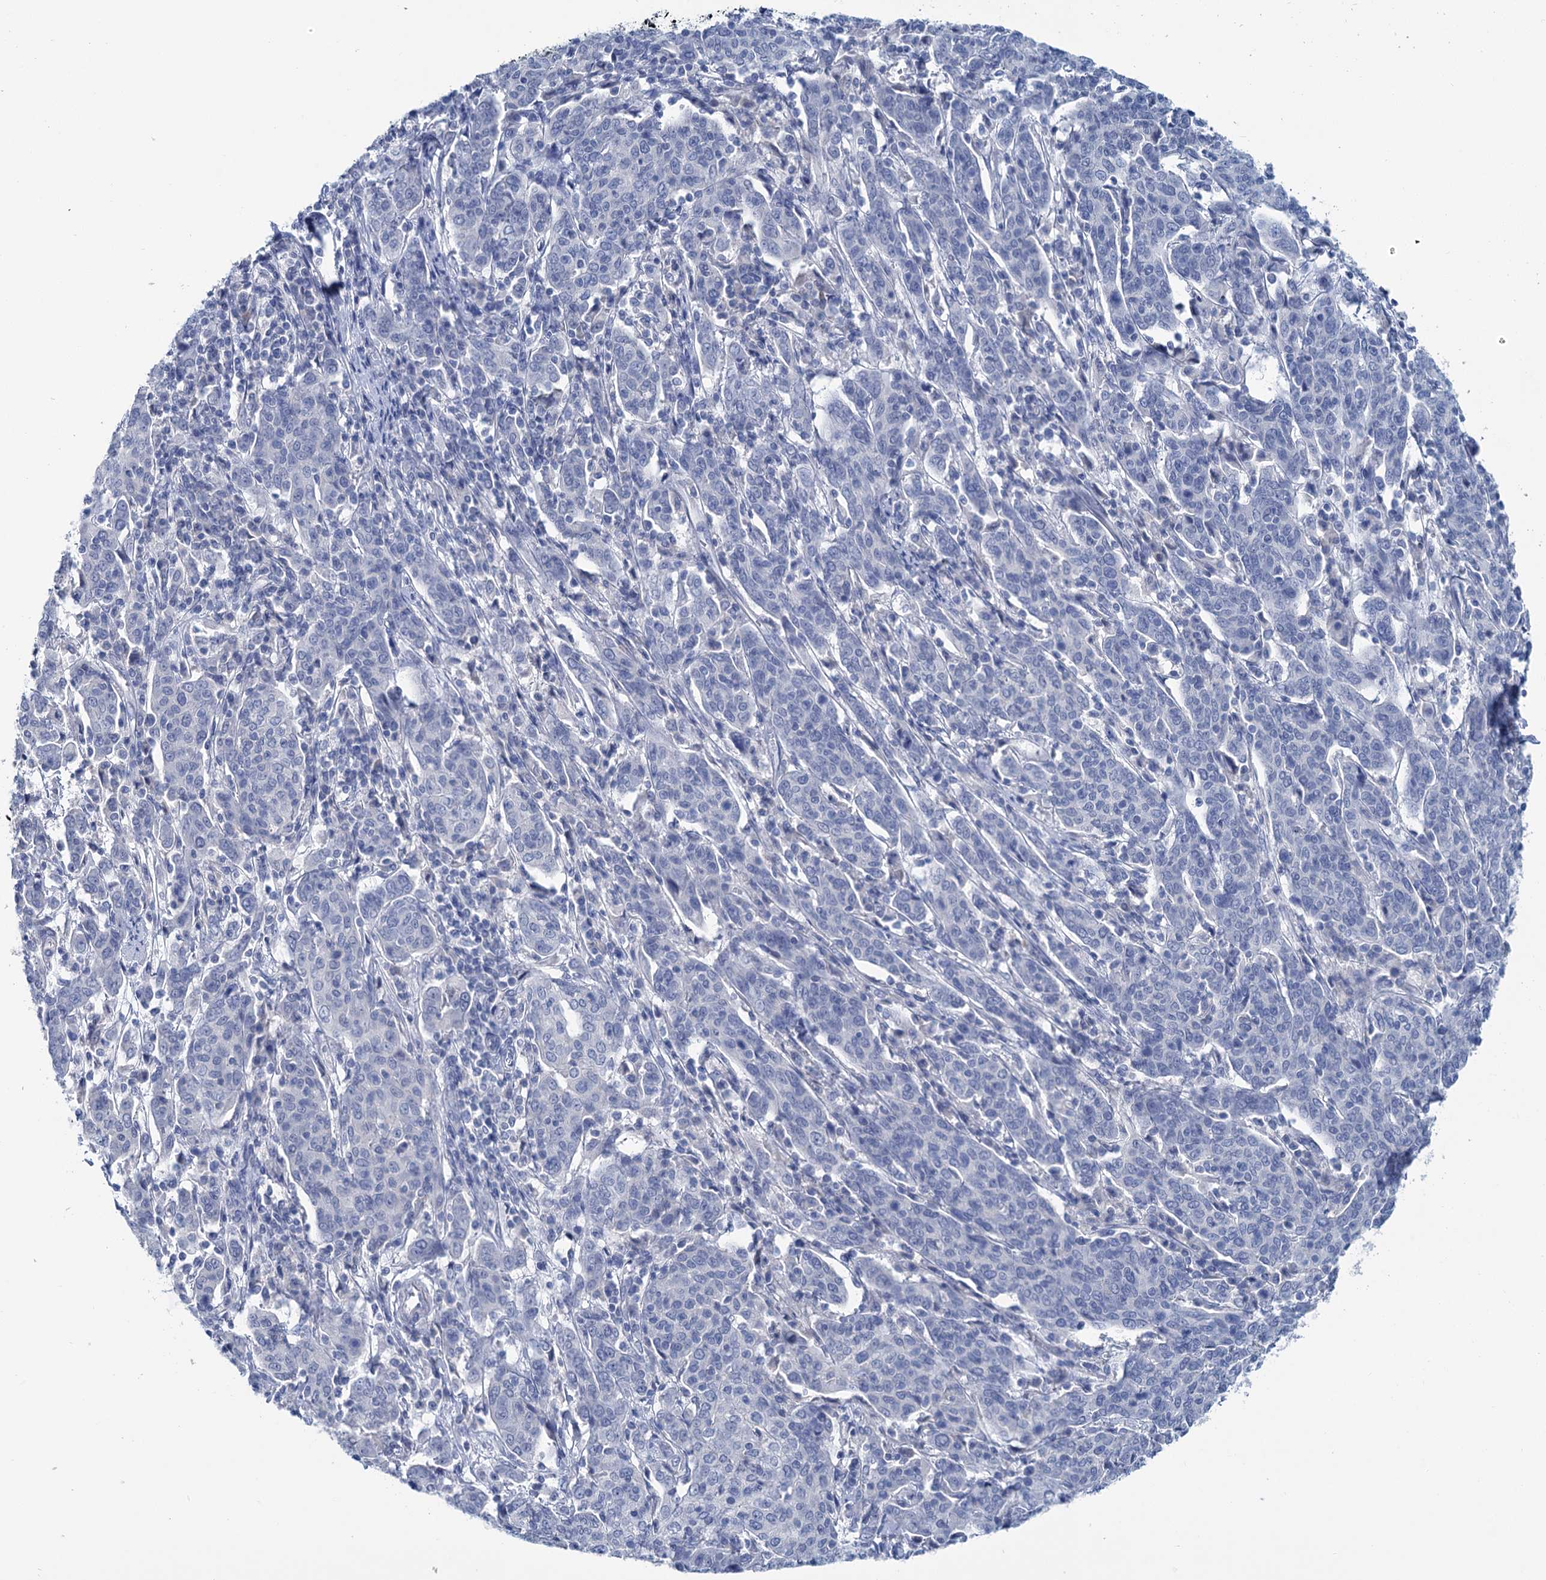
{"staining": {"intensity": "negative", "quantity": "none", "location": "none"}, "tissue": "cervical cancer", "cell_type": "Tumor cells", "image_type": "cancer", "snomed": [{"axis": "morphology", "description": "Squamous cell carcinoma, NOS"}, {"axis": "topography", "description": "Cervix"}], "caption": "IHC histopathology image of squamous cell carcinoma (cervical) stained for a protein (brown), which demonstrates no positivity in tumor cells.", "gene": "MYOZ3", "patient": {"sex": "female", "age": 67}}